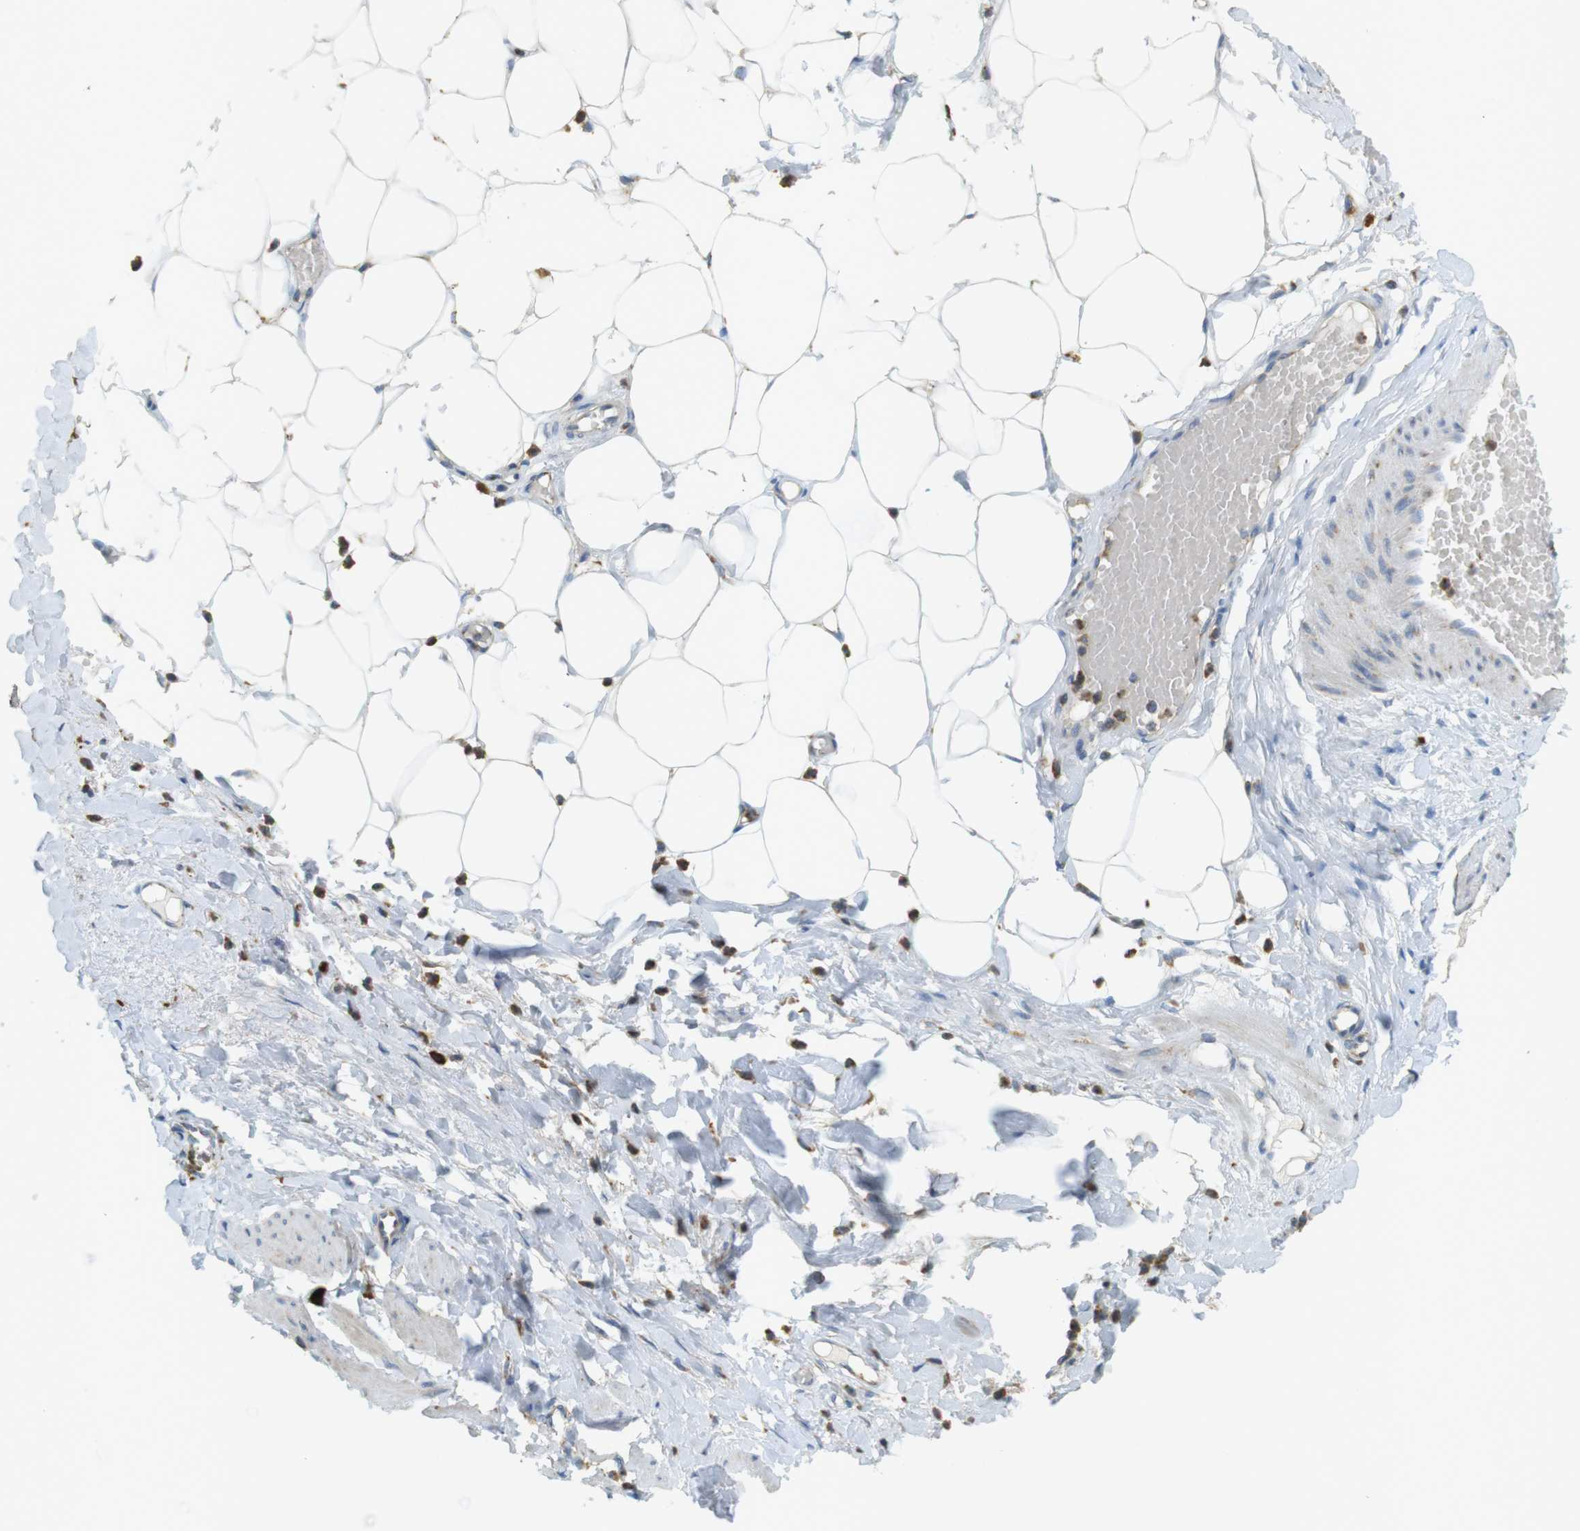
{"staining": {"intensity": "moderate", "quantity": "25%-75%", "location": "cytoplasmic/membranous"}, "tissue": "adipose tissue", "cell_type": "Adipocytes", "image_type": "normal", "snomed": [{"axis": "morphology", "description": "Normal tissue, NOS"}, {"axis": "topography", "description": "Soft tissue"}, {"axis": "topography", "description": "Vascular tissue"}], "caption": "Immunohistochemistry photomicrograph of normal human adipose tissue stained for a protein (brown), which demonstrates medium levels of moderate cytoplasmic/membranous positivity in approximately 25%-75% of adipocytes.", "gene": "LAMP1", "patient": {"sex": "female", "age": 35}}